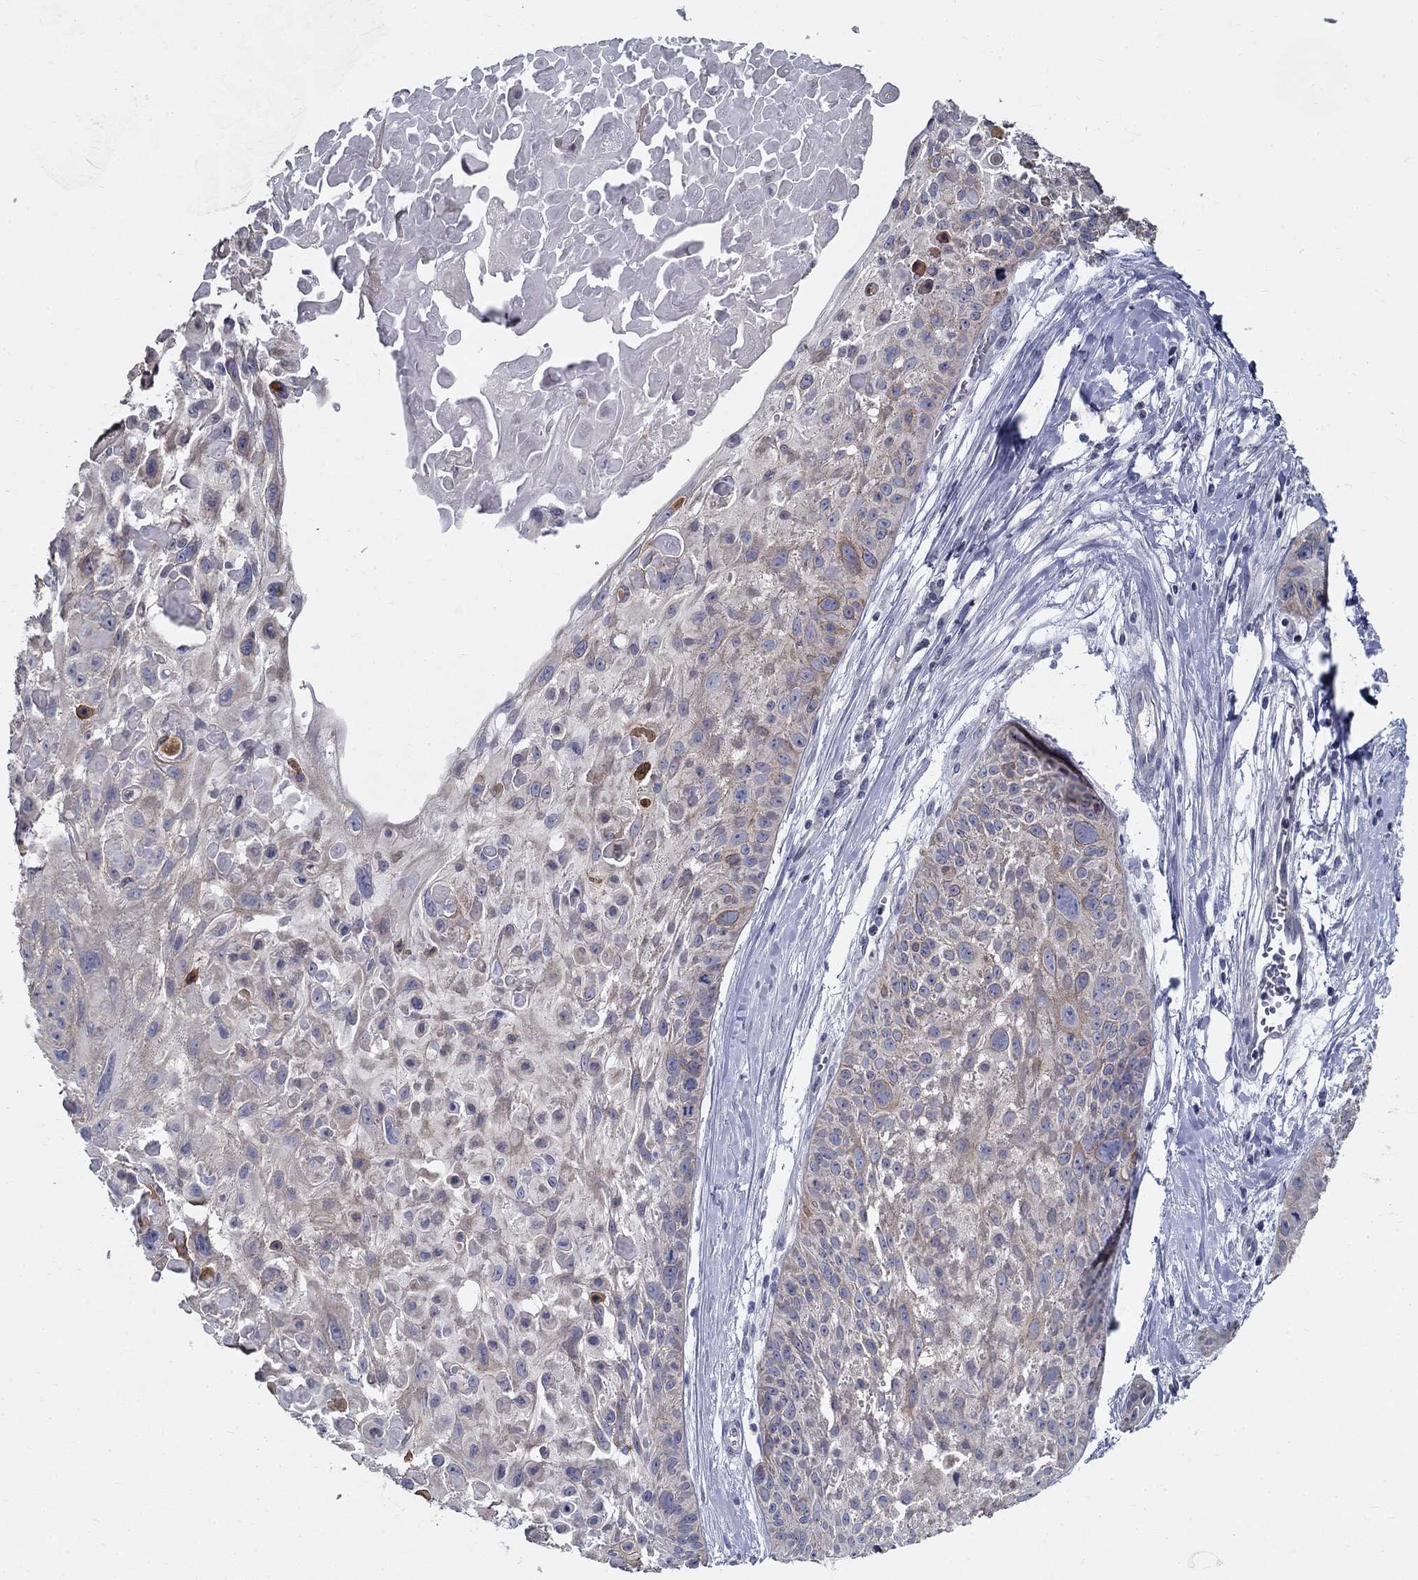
{"staining": {"intensity": "weak", "quantity": "<25%", "location": "cytoplasmic/membranous"}, "tissue": "skin cancer", "cell_type": "Tumor cells", "image_type": "cancer", "snomed": [{"axis": "morphology", "description": "Squamous cell carcinoma, NOS"}, {"axis": "topography", "description": "Skin"}, {"axis": "topography", "description": "Anal"}], "caption": "This is a photomicrograph of immunohistochemistry staining of squamous cell carcinoma (skin), which shows no positivity in tumor cells. (DAB (3,3'-diaminobenzidine) IHC, high magnification).", "gene": "GUCA1A", "patient": {"sex": "female", "age": 75}}